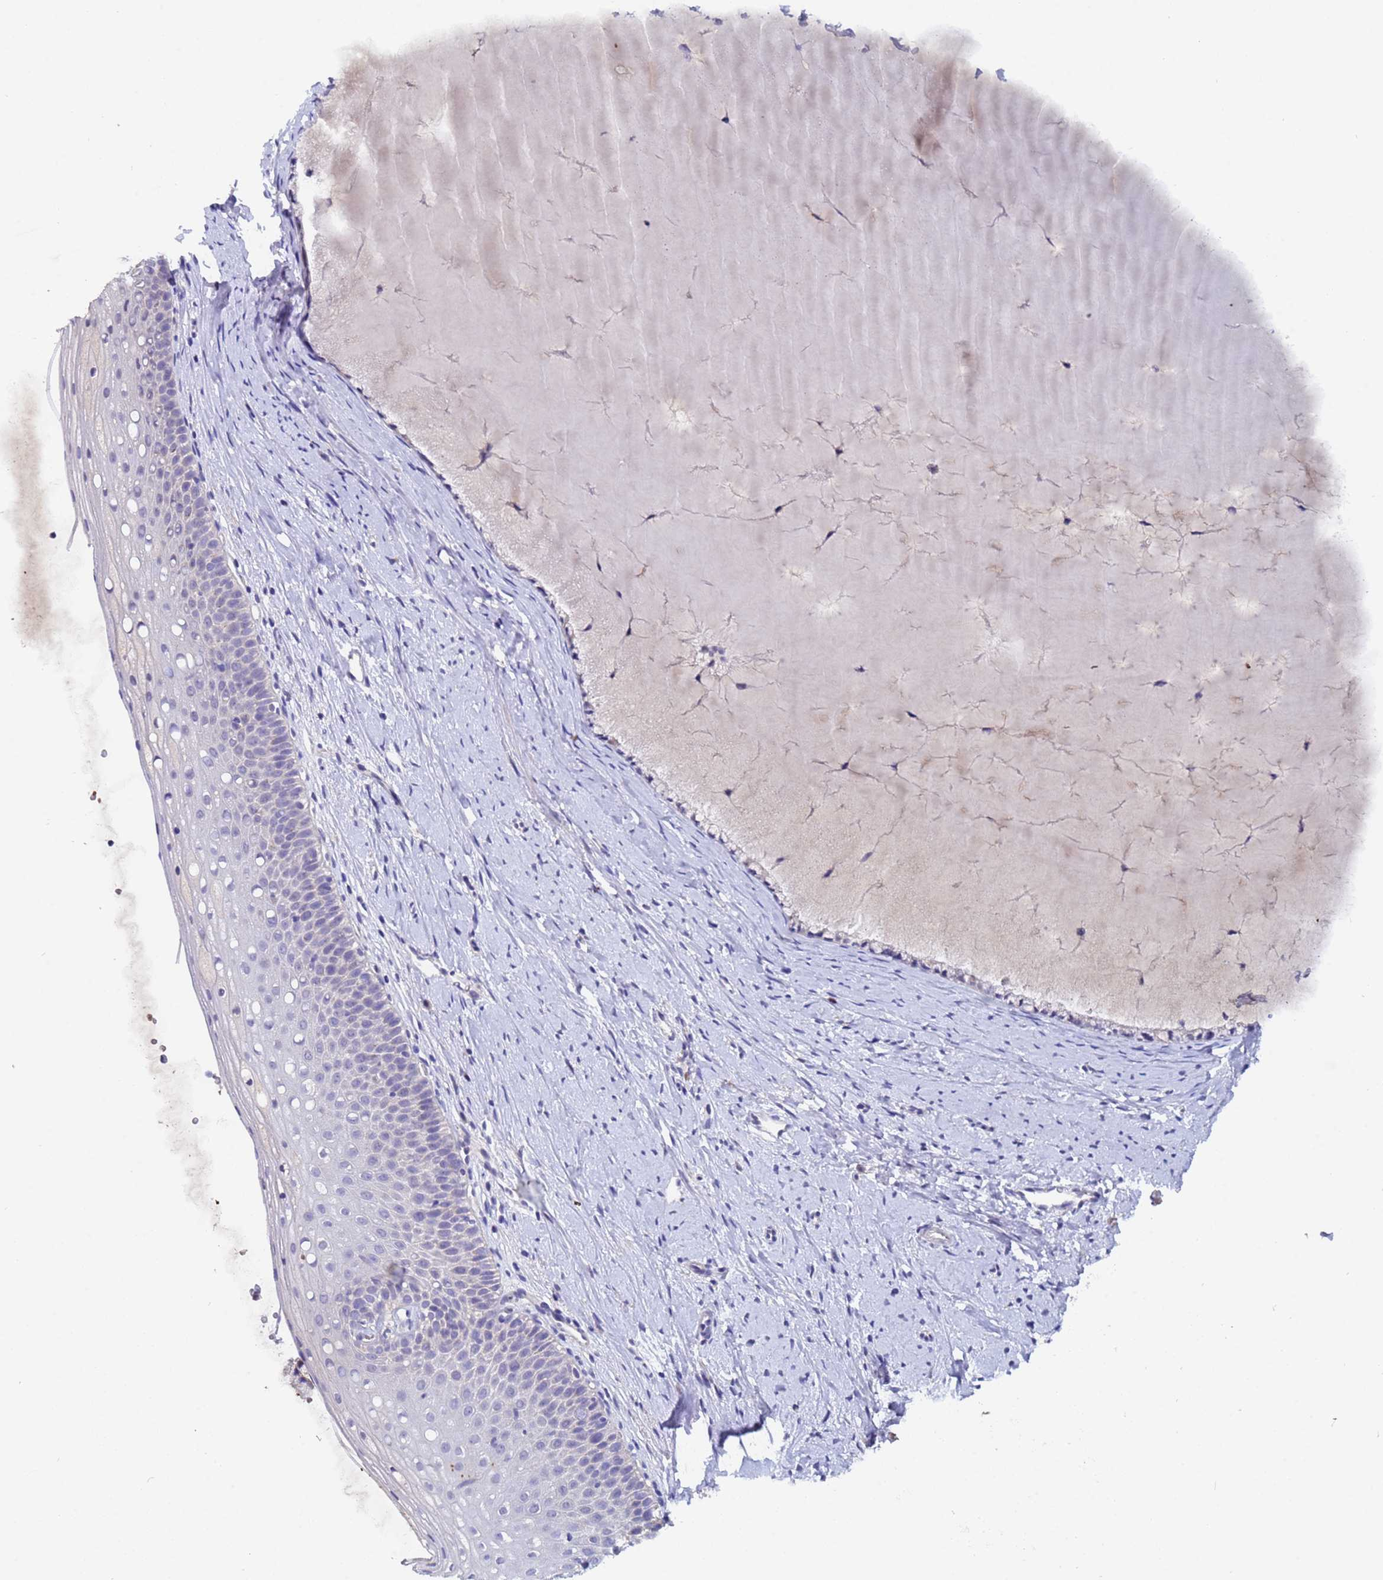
{"staining": {"intensity": "negative", "quantity": "none", "location": "none"}, "tissue": "cervix", "cell_type": "Glandular cells", "image_type": "normal", "snomed": [{"axis": "morphology", "description": "Normal tissue, NOS"}, {"axis": "topography", "description": "Cervix"}], "caption": "Glandular cells are negative for brown protein staining in normal cervix.", "gene": "IHO1", "patient": {"sex": "female", "age": 57}}